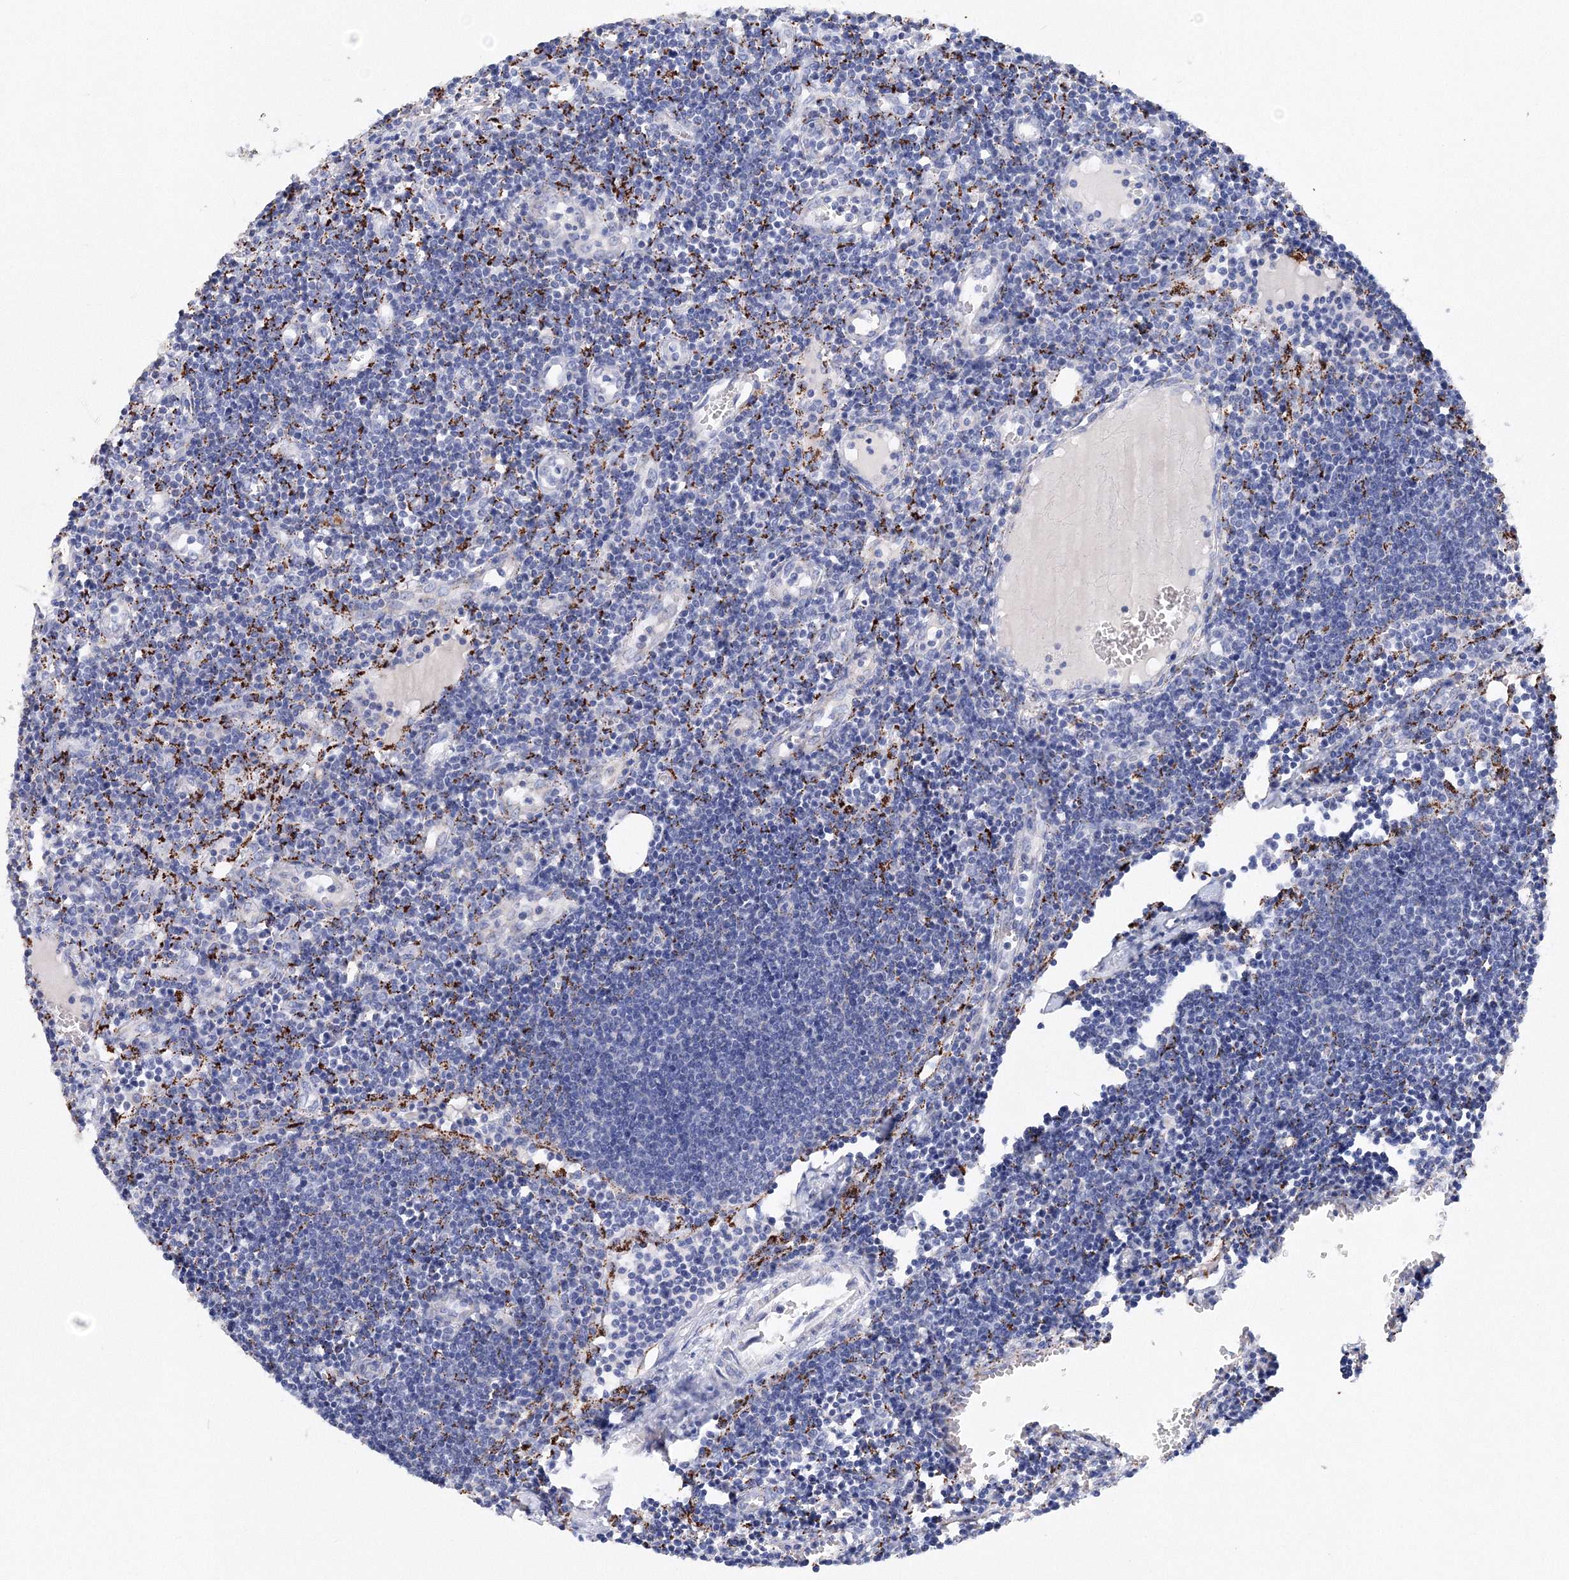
{"staining": {"intensity": "strong", "quantity": "<25%", "location": "cytoplasmic/membranous"}, "tissue": "lymph node", "cell_type": "Germinal center cells", "image_type": "normal", "snomed": [{"axis": "morphology", "description": "Normal tissue, NOS"}, {"axis": "morphology", "description": "Malignant melanoma, Metastatic site"}, {"axis": "topography", "description": "Lymph node"}], "caption": "Protein staining reveals strong cytoplasmic/membranous staining in about <25% of germinal center cells in normal lymph node. The staining was performed using DAB (3,3'-diaminobenzidine) to visualize the protein expression in brown, while the nuclei were stained in blue with hematoxylin (Magnification: 20x).", "gene": "MERTK", "patient": {"sex": "male", "age": 41}}